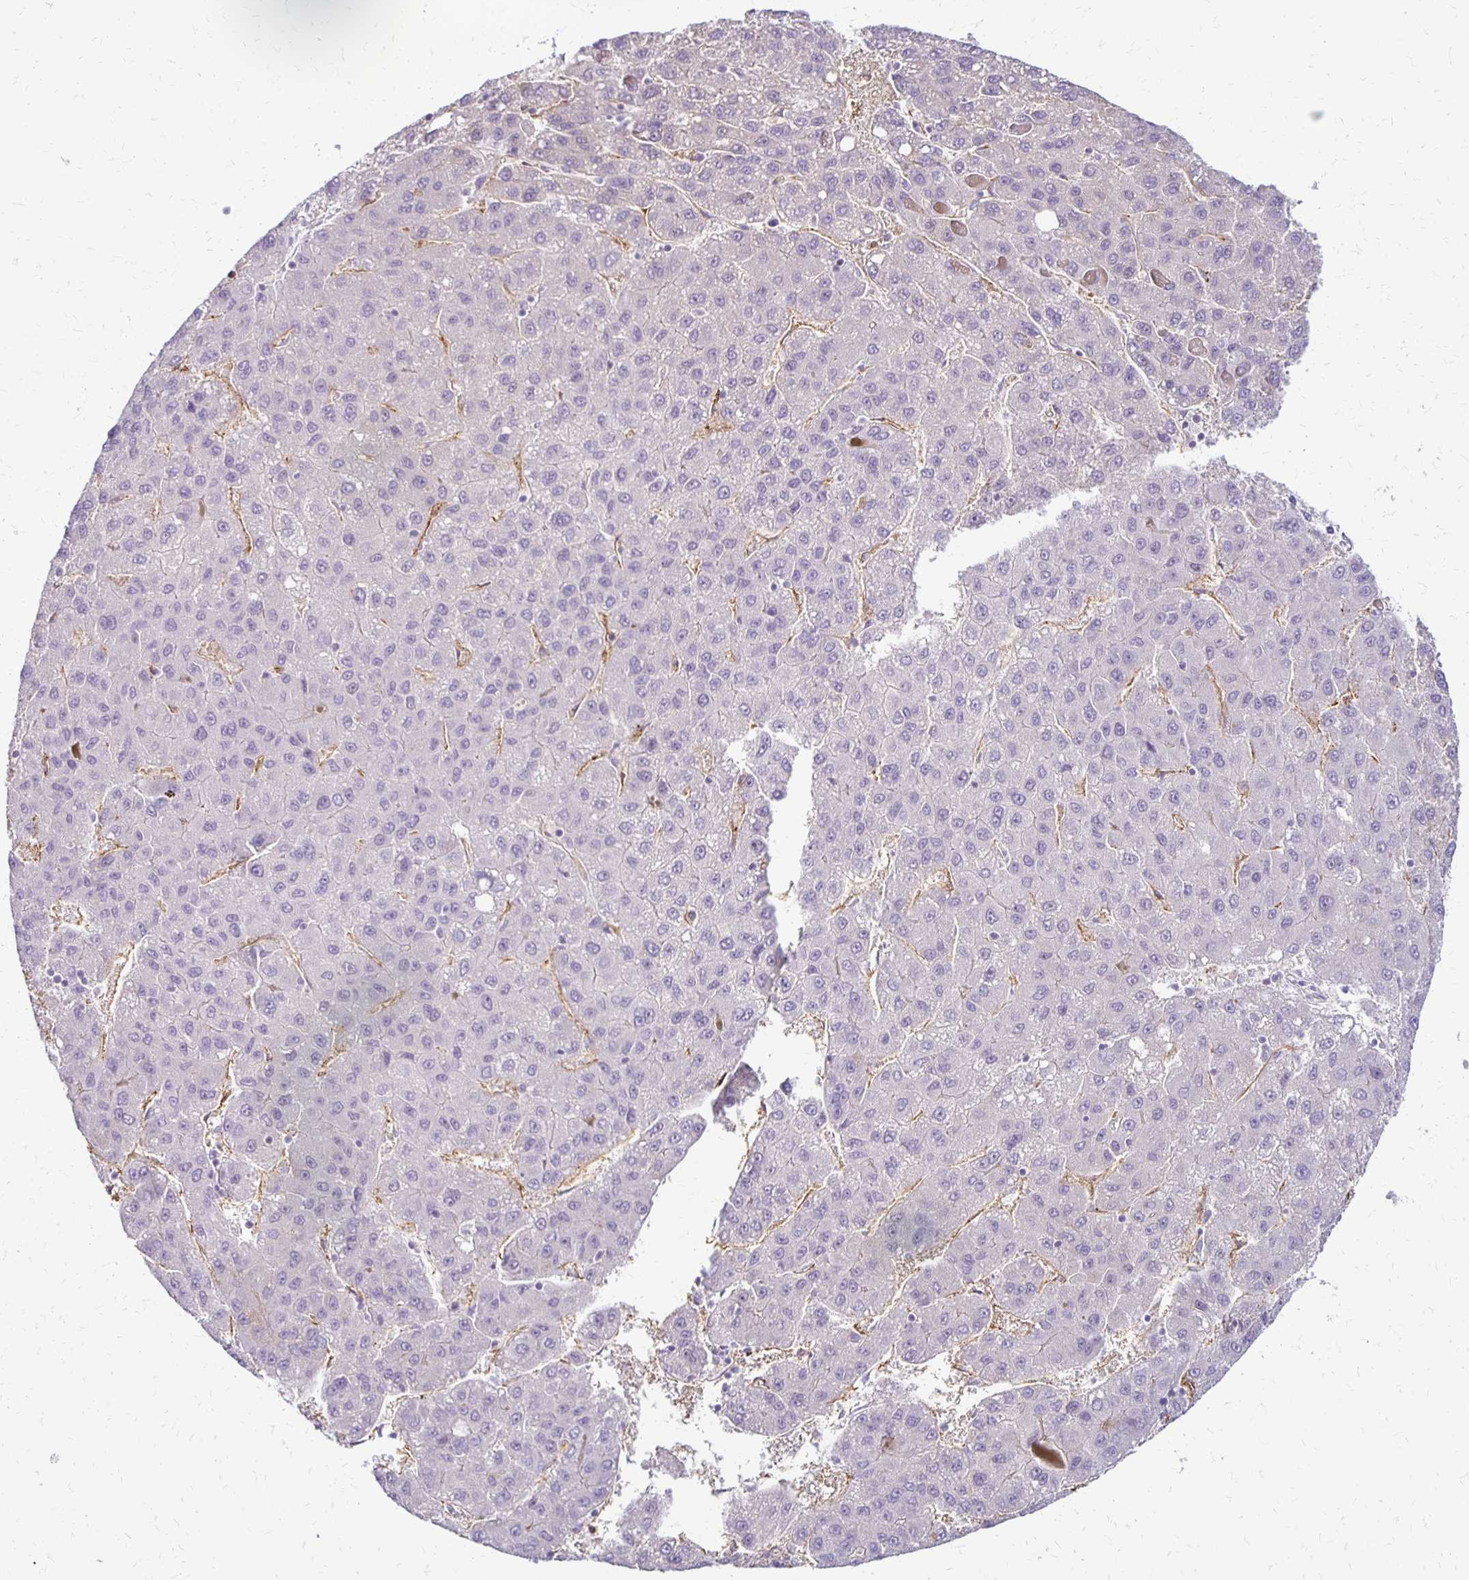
{"staining": {"intensity": "negative", "quantity": "none", "location": "none"}, "tissue": "liver cancer", "cell_type": "Tumor cells", "image_type": "cancer", "snomed": [{"axis": "morphology", "description": "Carcinoma, Hepatocellular, NOS"}, {"axis": "topography", "description": "Liver"}], "caption": "IHC image of neoplastic tissue: liver cancer (hepatocellular carcinoma) stained with DAB displays no significant protein expression in tumor cells. The staining is performed using DAB (3,3'-diaminobenzidine) brown chromogen with nuclei counter-stained in using hematoxylin.", "gene": "TTYH1", "patient": {"sex": "female", "age": 82}}